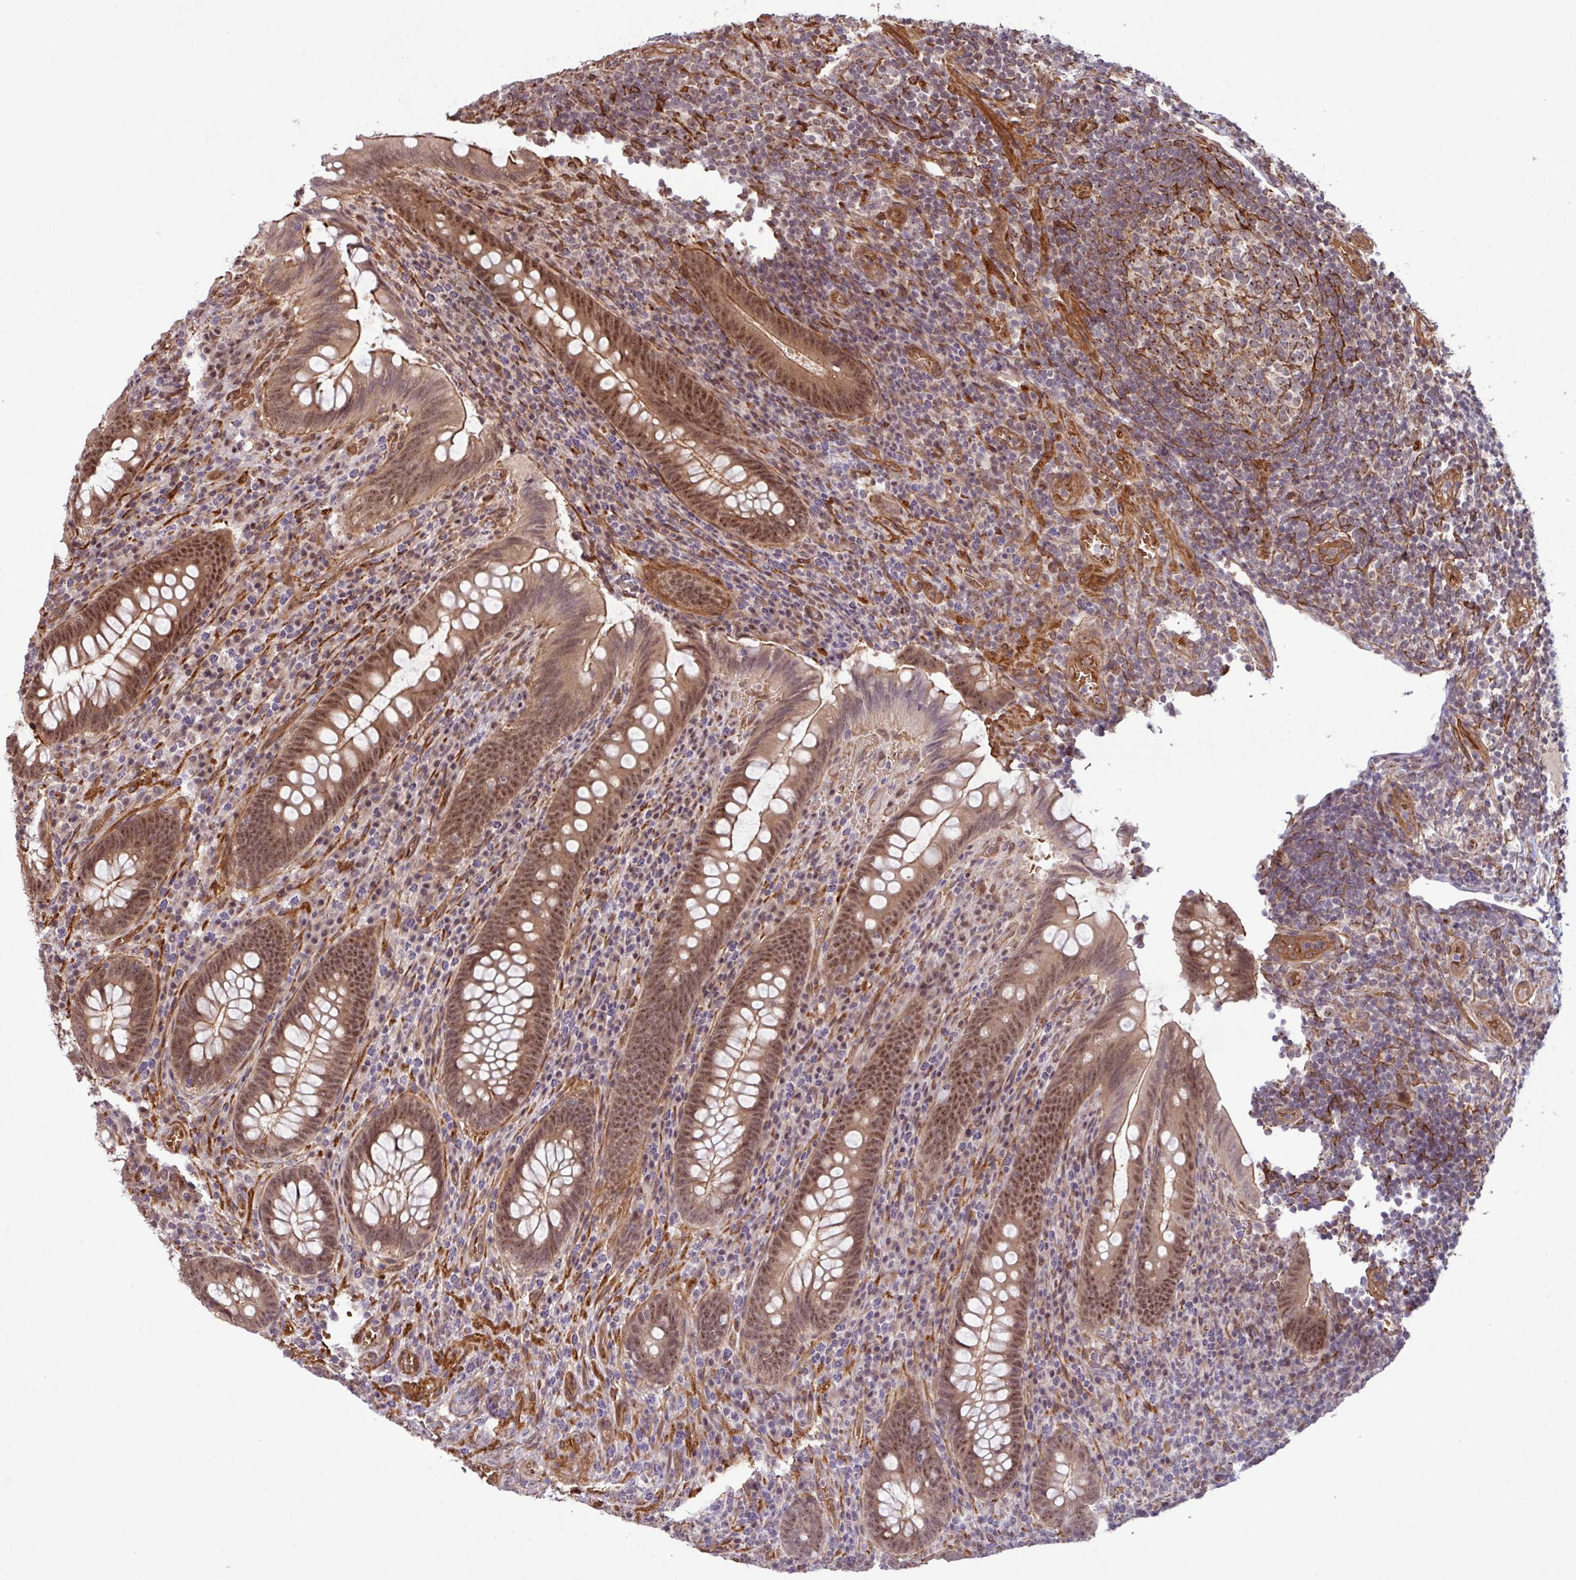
{"staining": {"intensity": "moderate", "quantity": ">75%", "location": "cytoplasmic/membranous,nuclear"}, "tissue": "appendix", "cell_type": "Glandular cells", "image_type": "normal", "snomed": [{"axis": "morphology", "description": "Normal tissue, NOS"}, {"axis": "topography", "description": "Appendix"}], "caption": "Approximately >75% of glandular cells in benign human appendix reveal moderate cytoplasmic/membranous,nuclear protein positivity as visualized by brown immunohistochemical staining.", "gene": "C7orf50", "patient": {"sex": "female", "age": 43}}